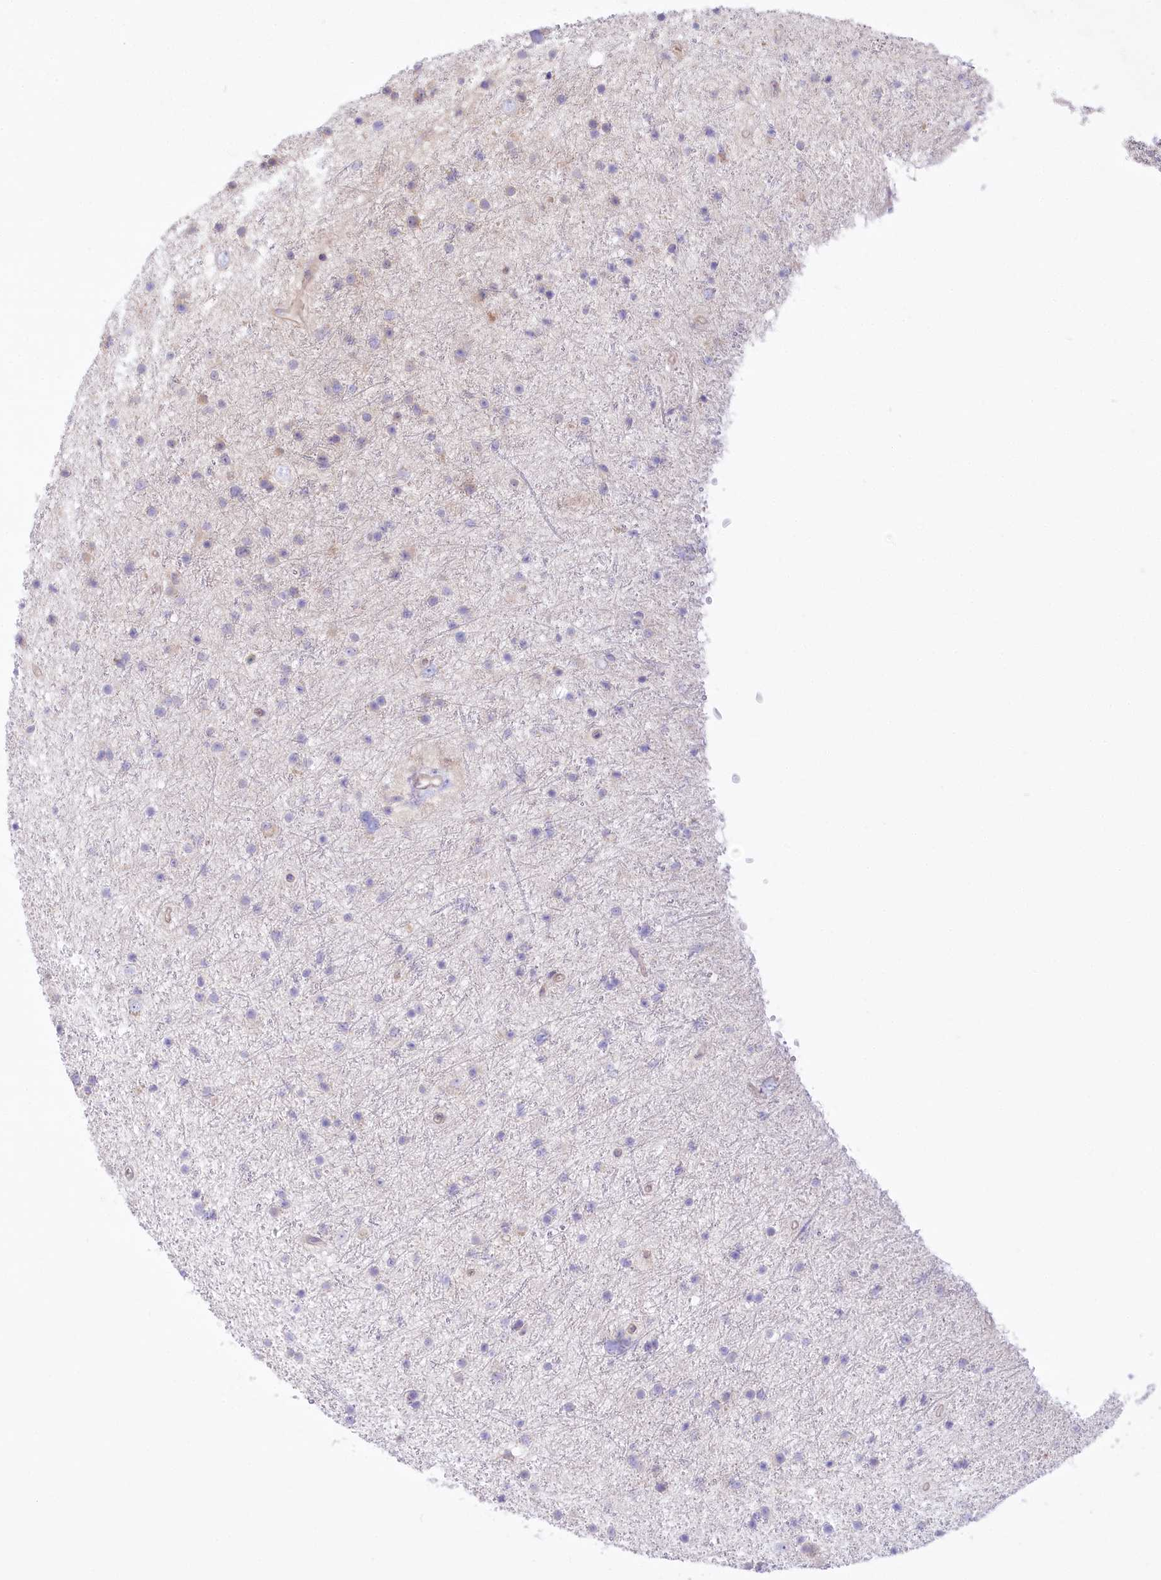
{"staining": {"intensity": "negative", "quantity": "none", "location": "none"}, "tissue": "glioma", "cell_type": "Tumor cells", "image_type": "cancer", "snomed": [{"axis": "morphology", "description": "Glioma, malignant, Low grade"}, {"axis": "topography", "description": "Cerebral cortex"}], "caption": "The image displays no staining of tumor cells in malignant low-grade glioma.", "gene": "UMPS", "patient": {"sex": "female", "age": 39}}